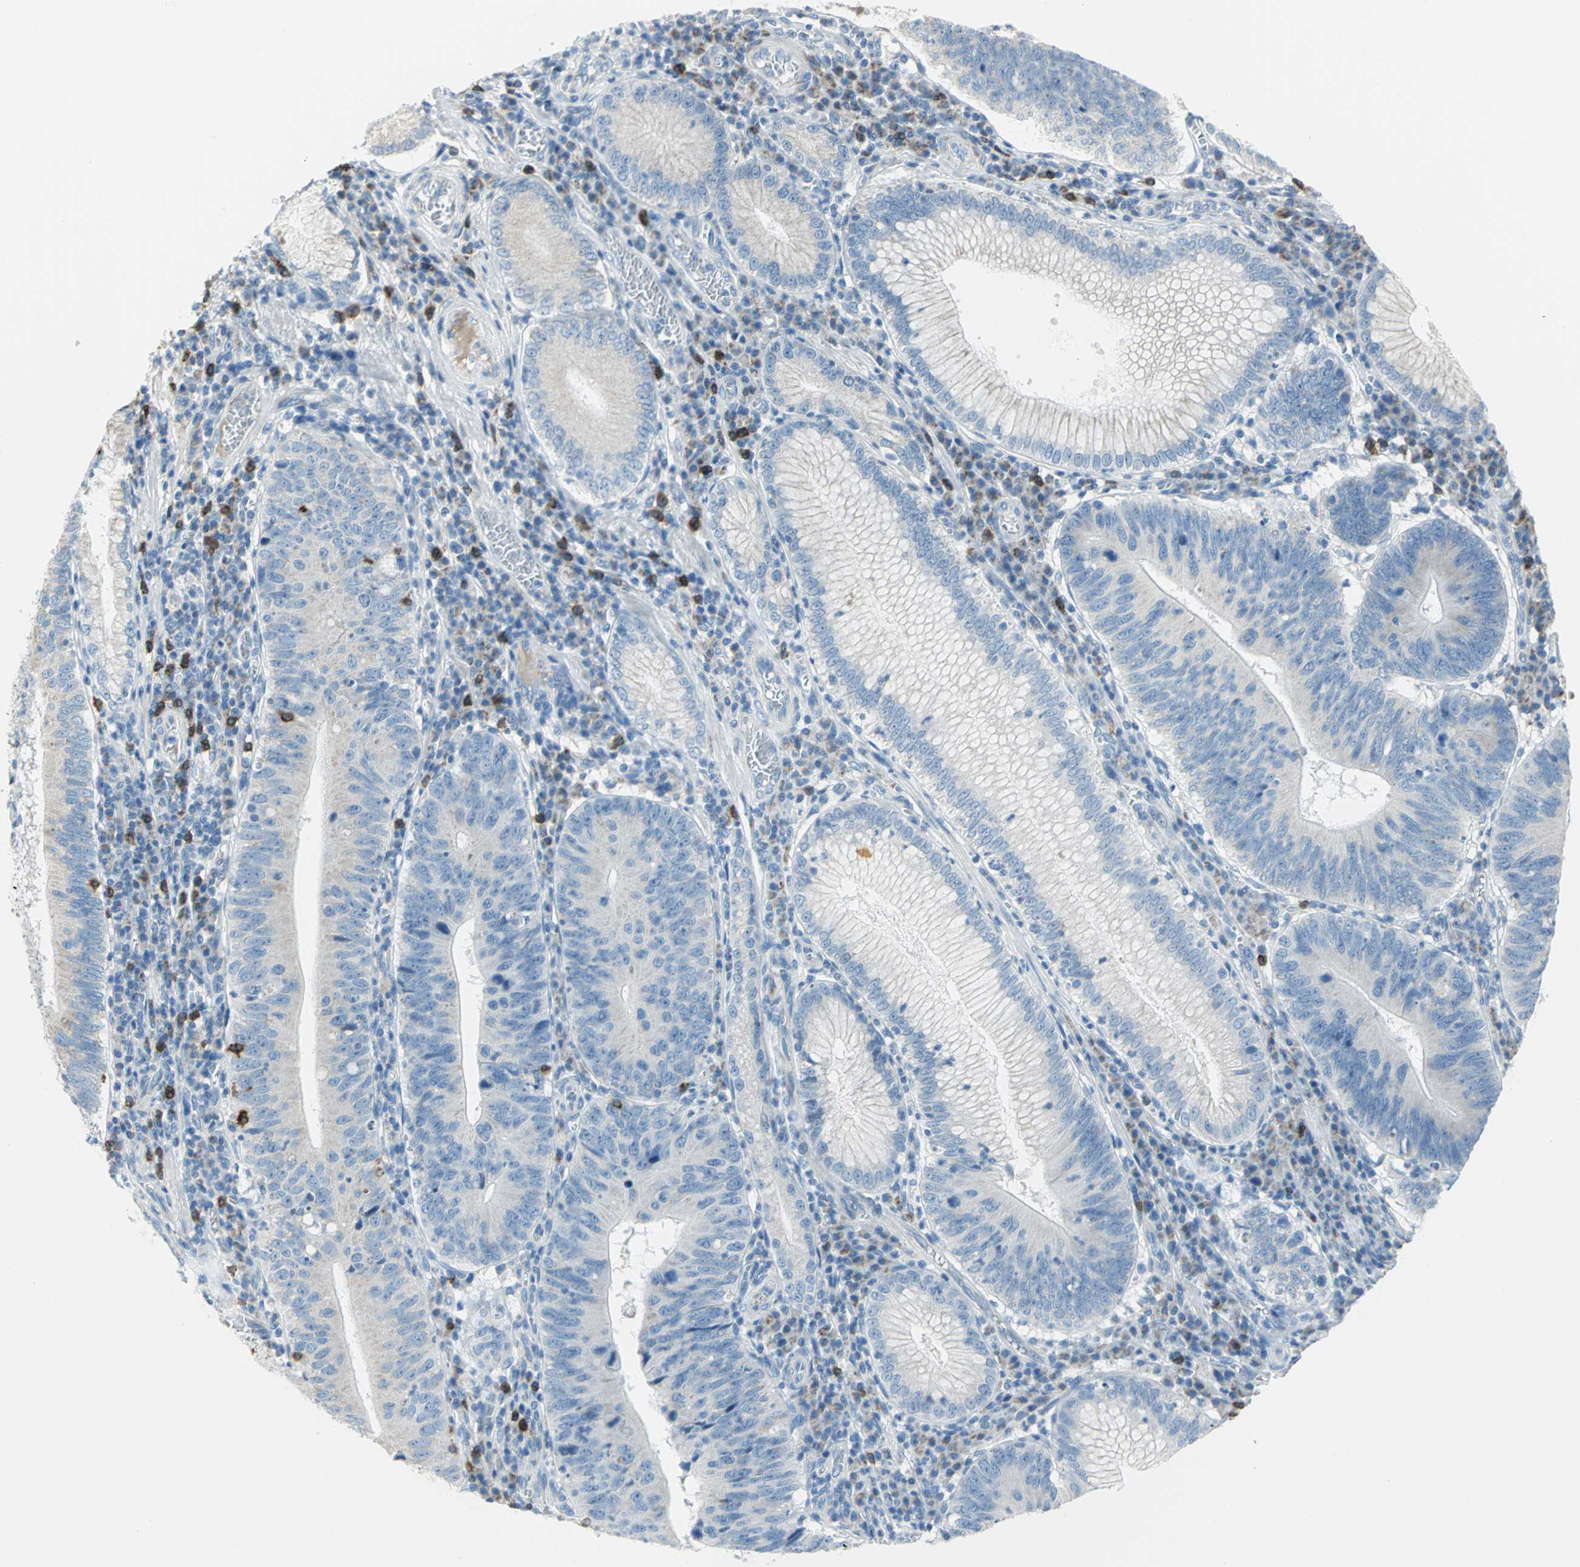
{"staining": {"intensity": "negative", "quantity": "none", "location": "none"}, "tissue": "stomach cancer", "cell_type": "Tumor cells", "image_type": "cancer", "snomed": [{"axis": "morphology", "description": "Adenocarcinoma, NOS"}, {"axis": "topography", "description": "Stomach"}], "caption": "DAB (3,3'-diaminobenzidine) immunohistochemical staining of stomach adenocarcinoma demonstrates no significant positivity in tumor cells.", "gene": "ALOX15", "patient": {"sex": "male", "age": 59}}